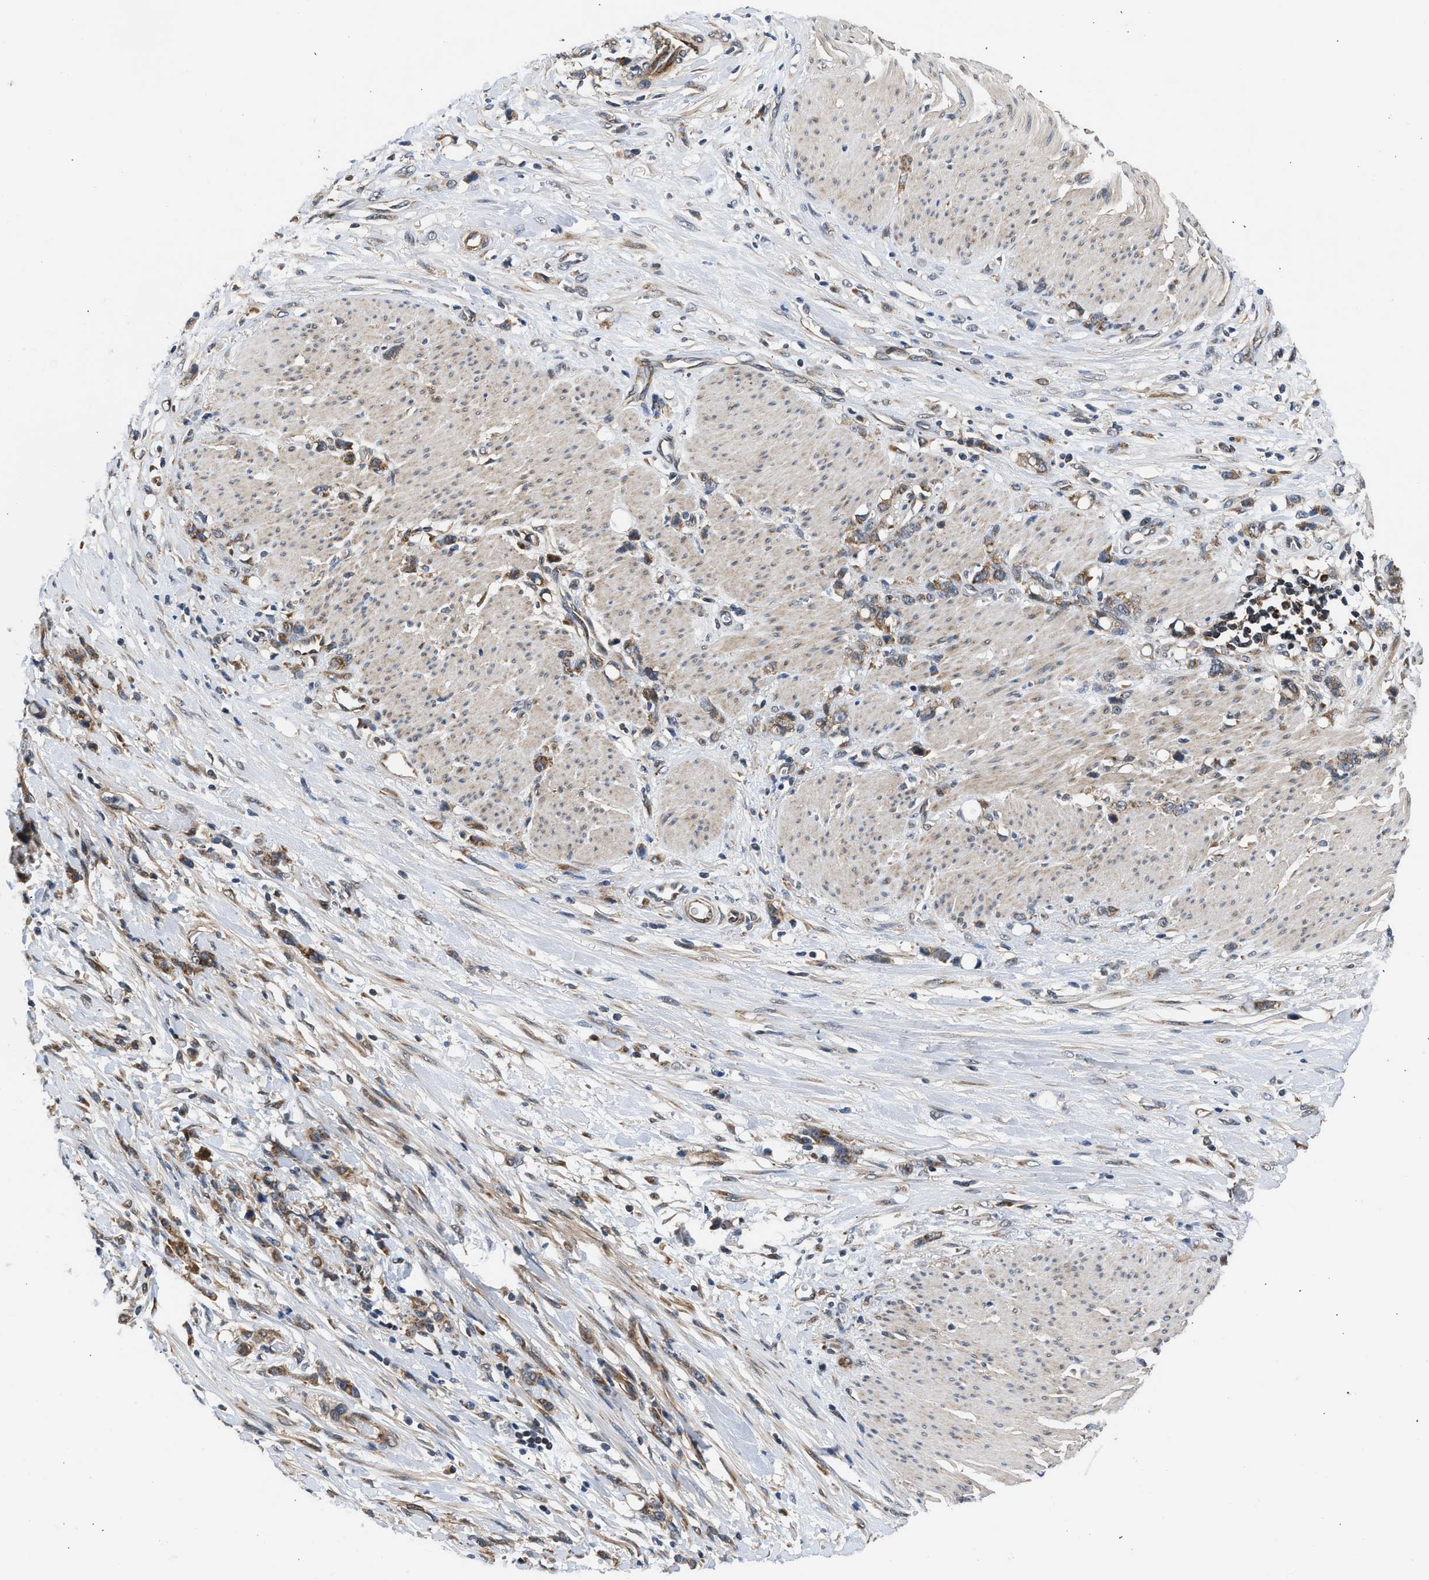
{"staining": {"intensity": "moderate", "quantity": ">75%", "location": "cytoplasmic/membranous"}, "tissue": "stomach cancer", "cell_type": "Tumor cells", "image_type": "cancer", "snomed": [{"axis": "morphology", "description": "Adenocarcinoma, NOS"}, {"axis": "topography", "description": "Stomach, lower"}], "caption": "IHC (DAB) staining of human stomach cancer exhibits moderate cytoplasmic/membranous protein expression in approximately >75% of tumor cells.", "gene": "POLG2", "patient": {"sex": "male", "age": 88}}